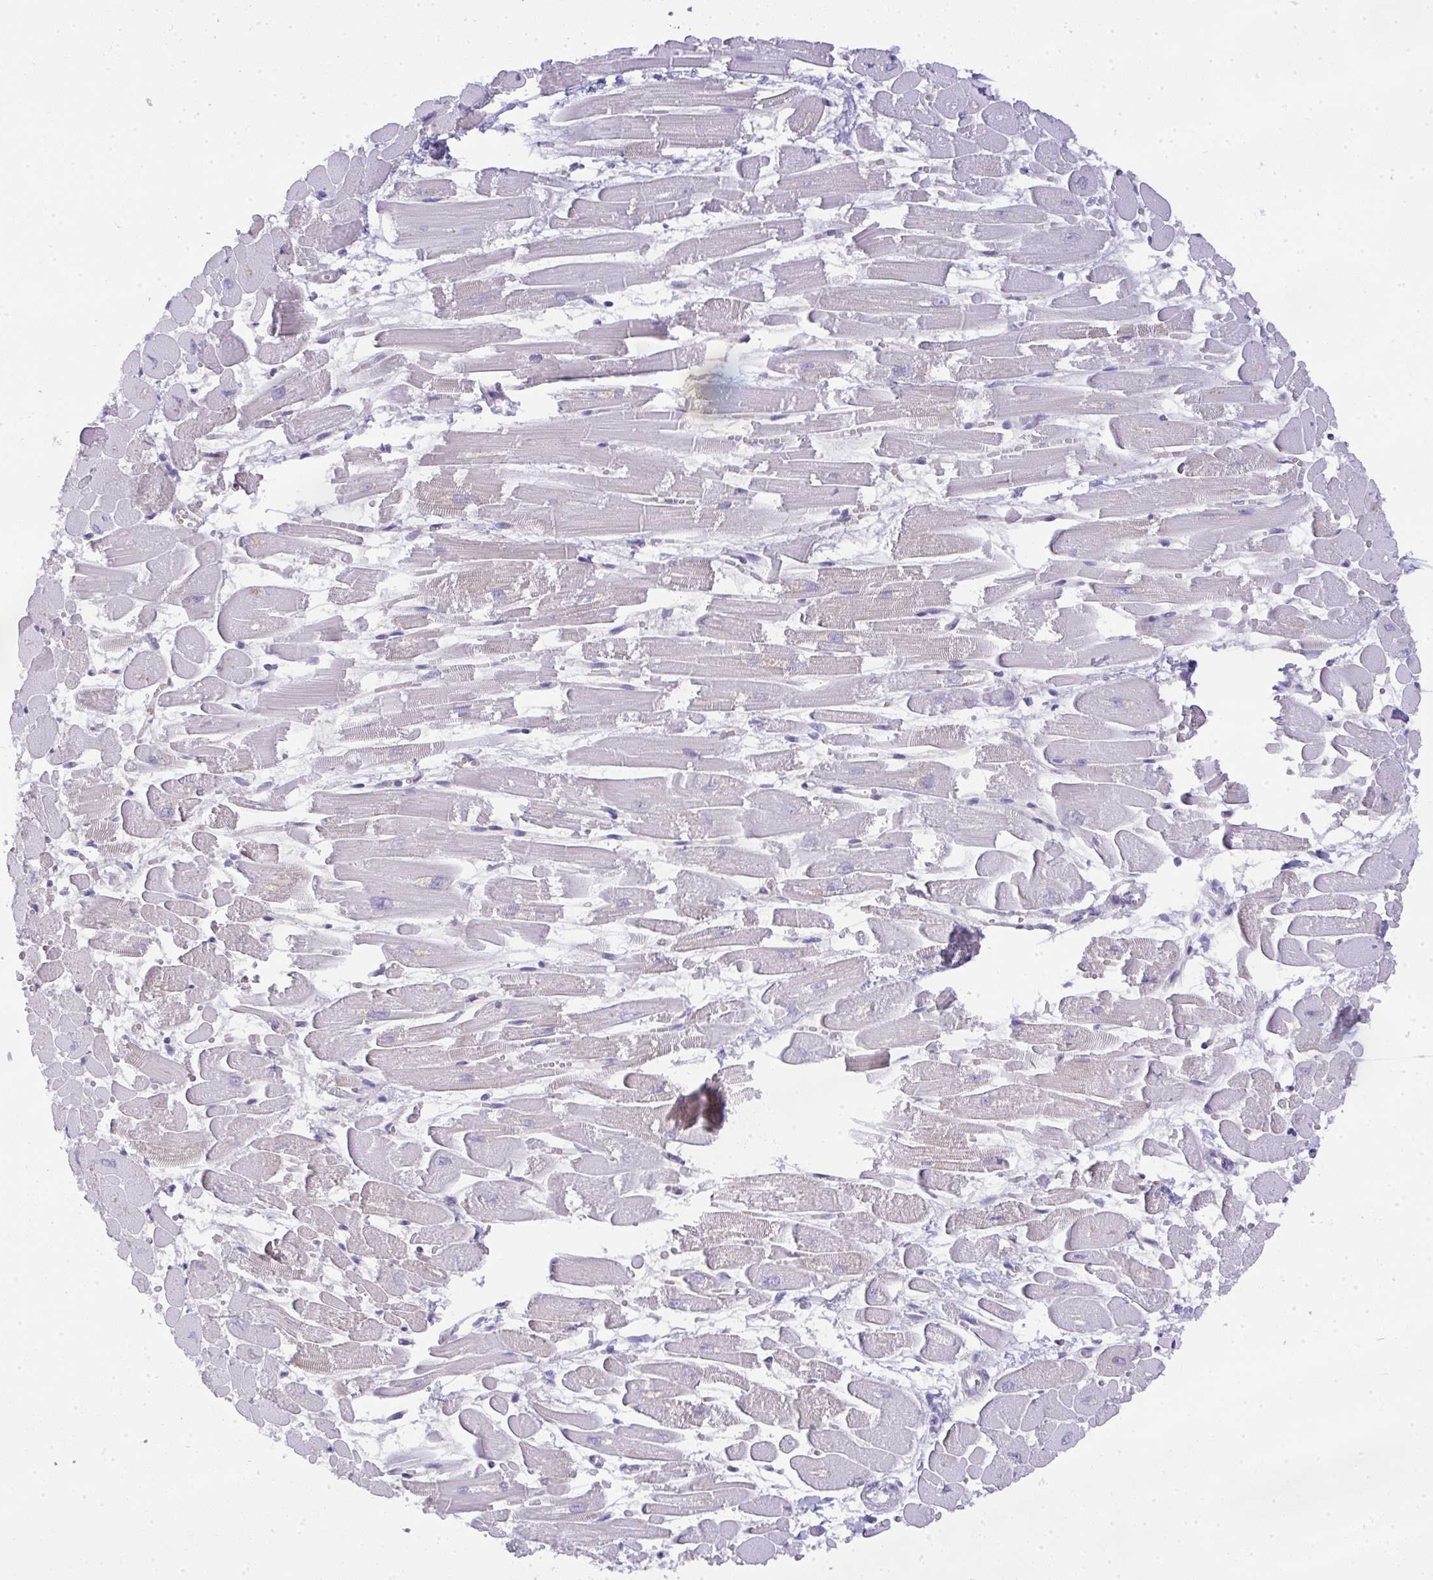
{"staining": {"intensity": "strong", "quantity": "<25%", "location": "nuclear"}, "tissue": "heart muscle", "cell_type": "Cardiomyocytes", "image_type": "normal", "snomed": [{"axis": "morphology", "description": "Normal tissue, NOS"}, {"axis": "topography", "description": "Heart"}], "caption": "Immunohistochemistry of benign heart muscle exhibits medium levels of strong nuclear expression in about <25% of cardiomyocytes.", "gene": "BBX", "patient": {"sex": "female", "age": 52}}